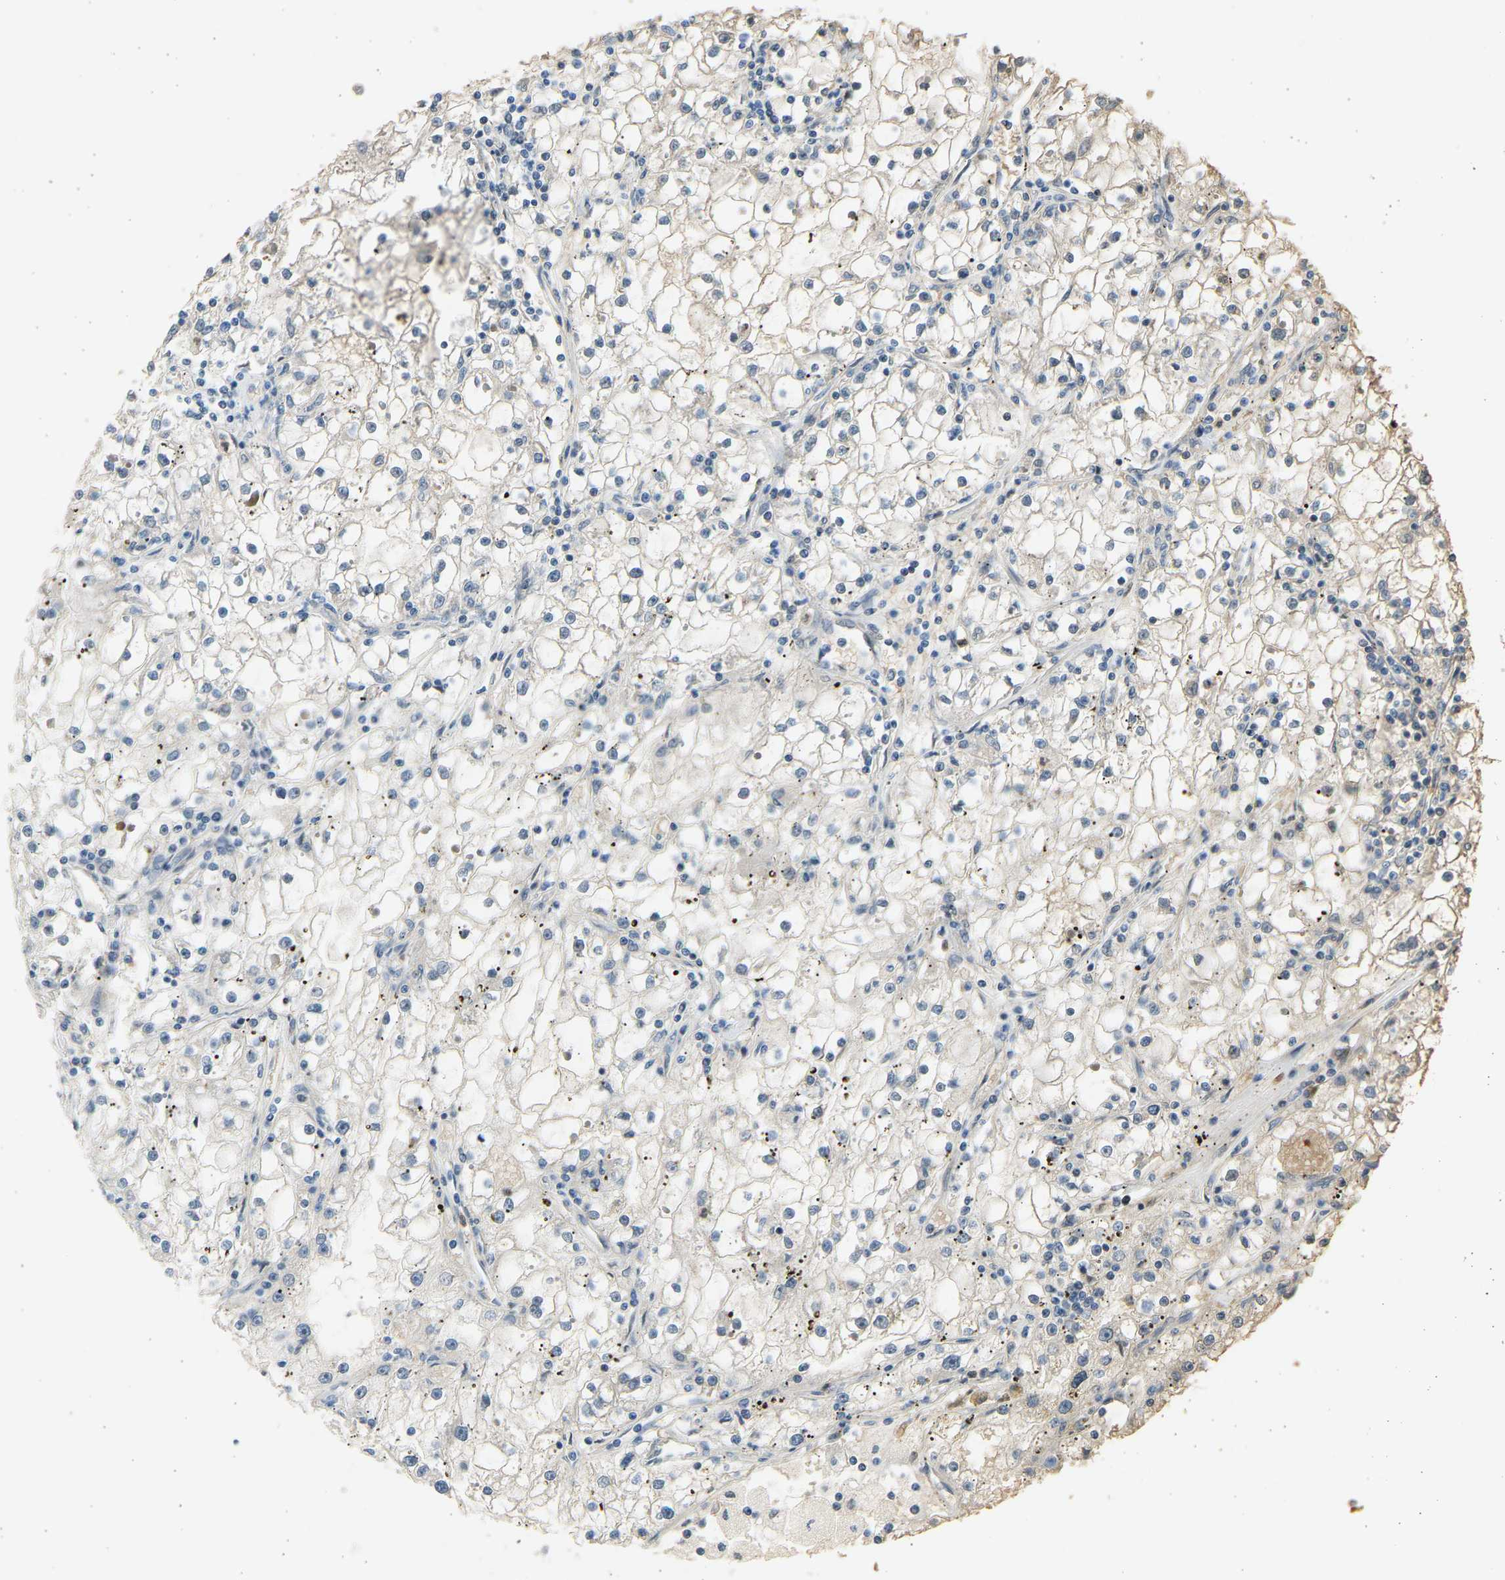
{"staining": {"intensity": "weak", "quantity": "<25%", "location": "cytoplasmic/membranous"}, "tissue": "renal cancer", "cell_type": "Tumor cells", "image_type": "cancer", "snomed": [{"axis": "morphology", "description": "Adenocarcinoma, NOS"}, {"axis": "topography", "description": "Kidney"}], "caption": "Immunohistochemistry image of renal adenocarcinoma stained for a protein (brown), which exhibits no expression in tumor cells.", "gene": "BIRC2", "patient": {"sex": "male", "age": 56}}